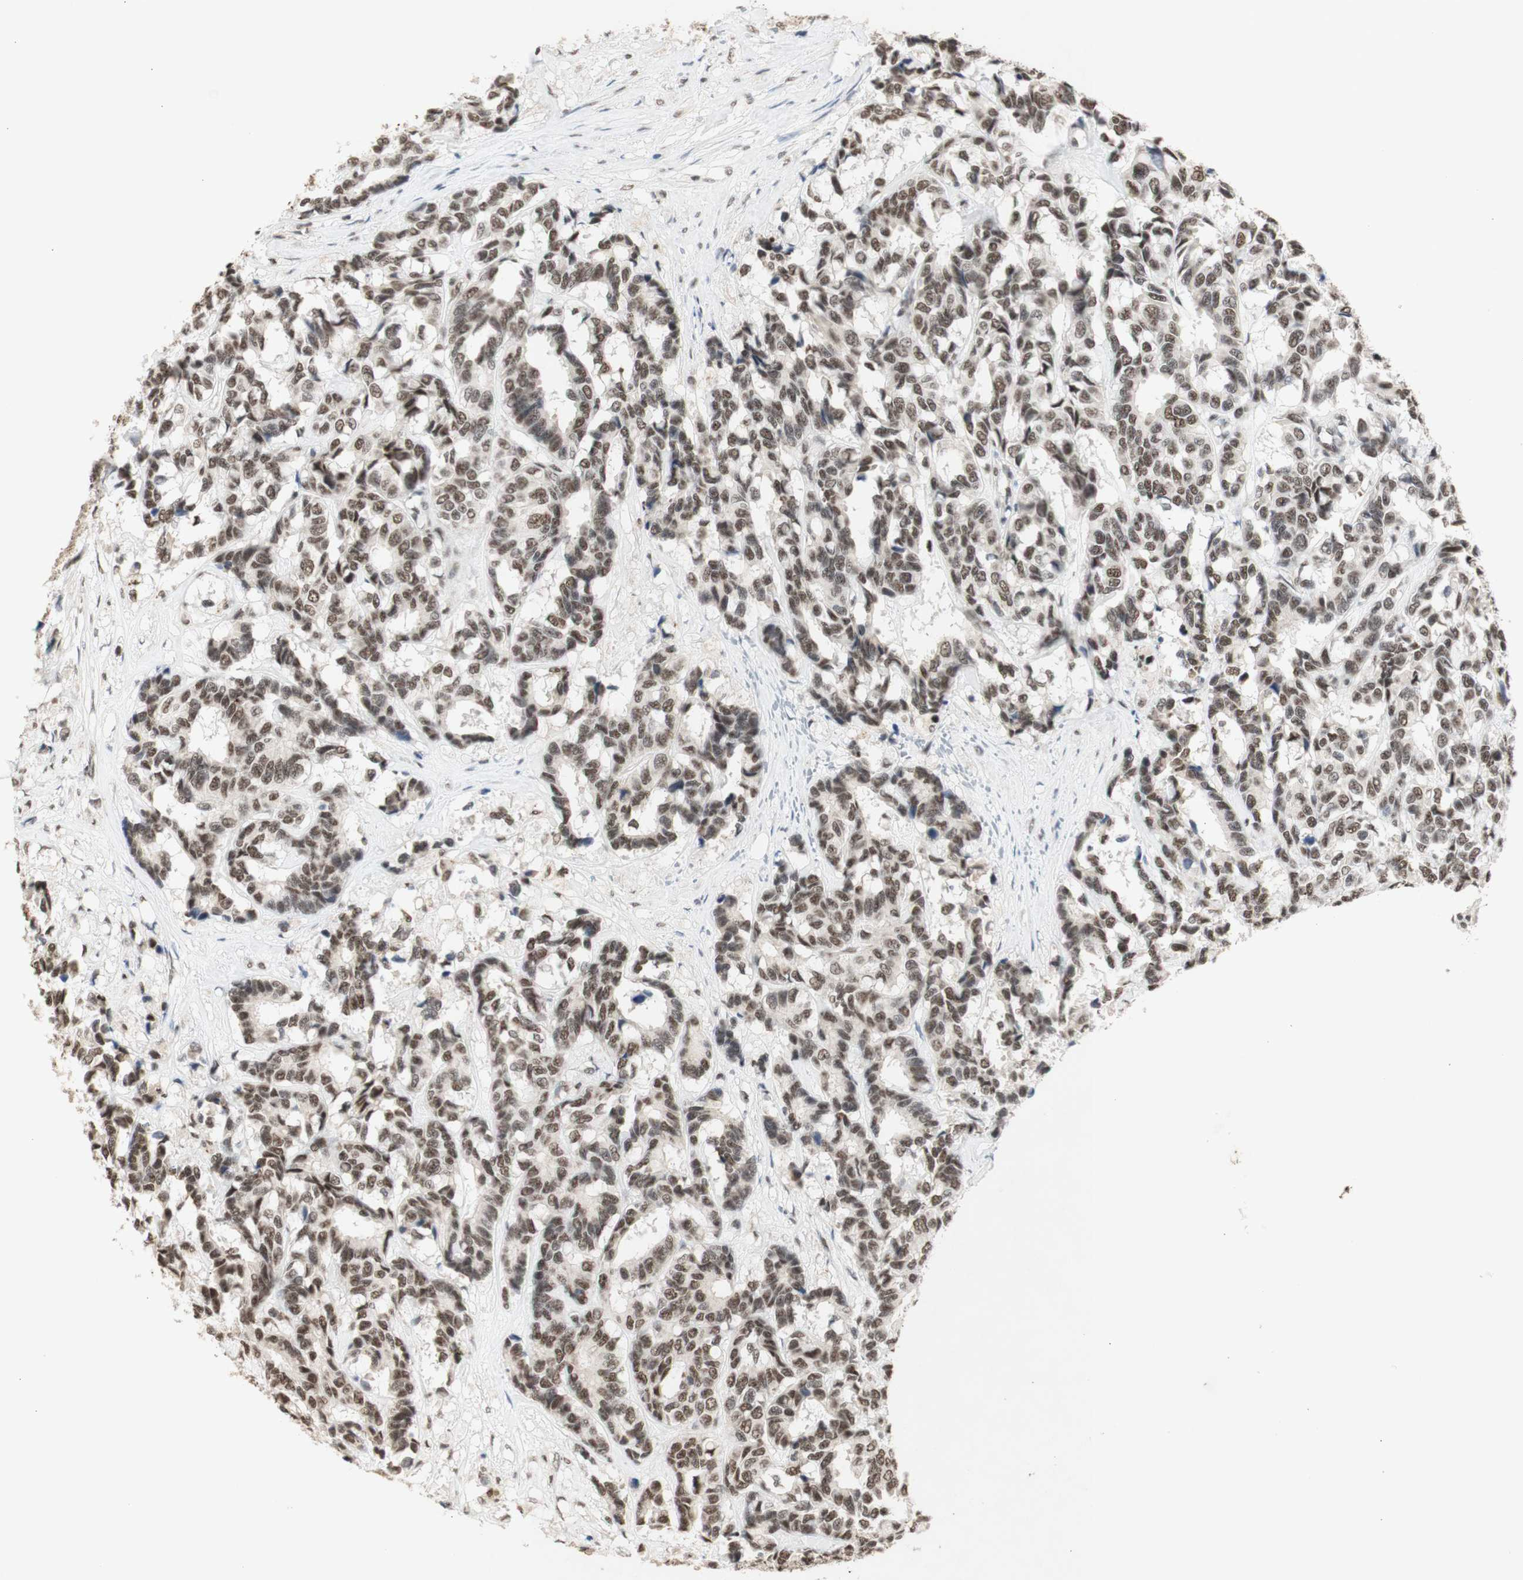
{"staining": {"intensity": "moderate", "quantity": ">75%", "location": "nuclear"}, "tissue": "breast cancer", "cell_type": "Tumor cells", "image_type": "cancer", "snomed": [{"axis": "morphology", "description": "Duct carcinoma"}, {"axis": "topography", "description": "Breast"}], "caption": "Human breast cancer (invasive ductal carcinoma) stained for a protein (brown) demonstrates moderate nuclear positive staining in approximately >75% of tumor cells.", "gene": "SNRPB", "patient": {"sex": "female", "age": 87}}